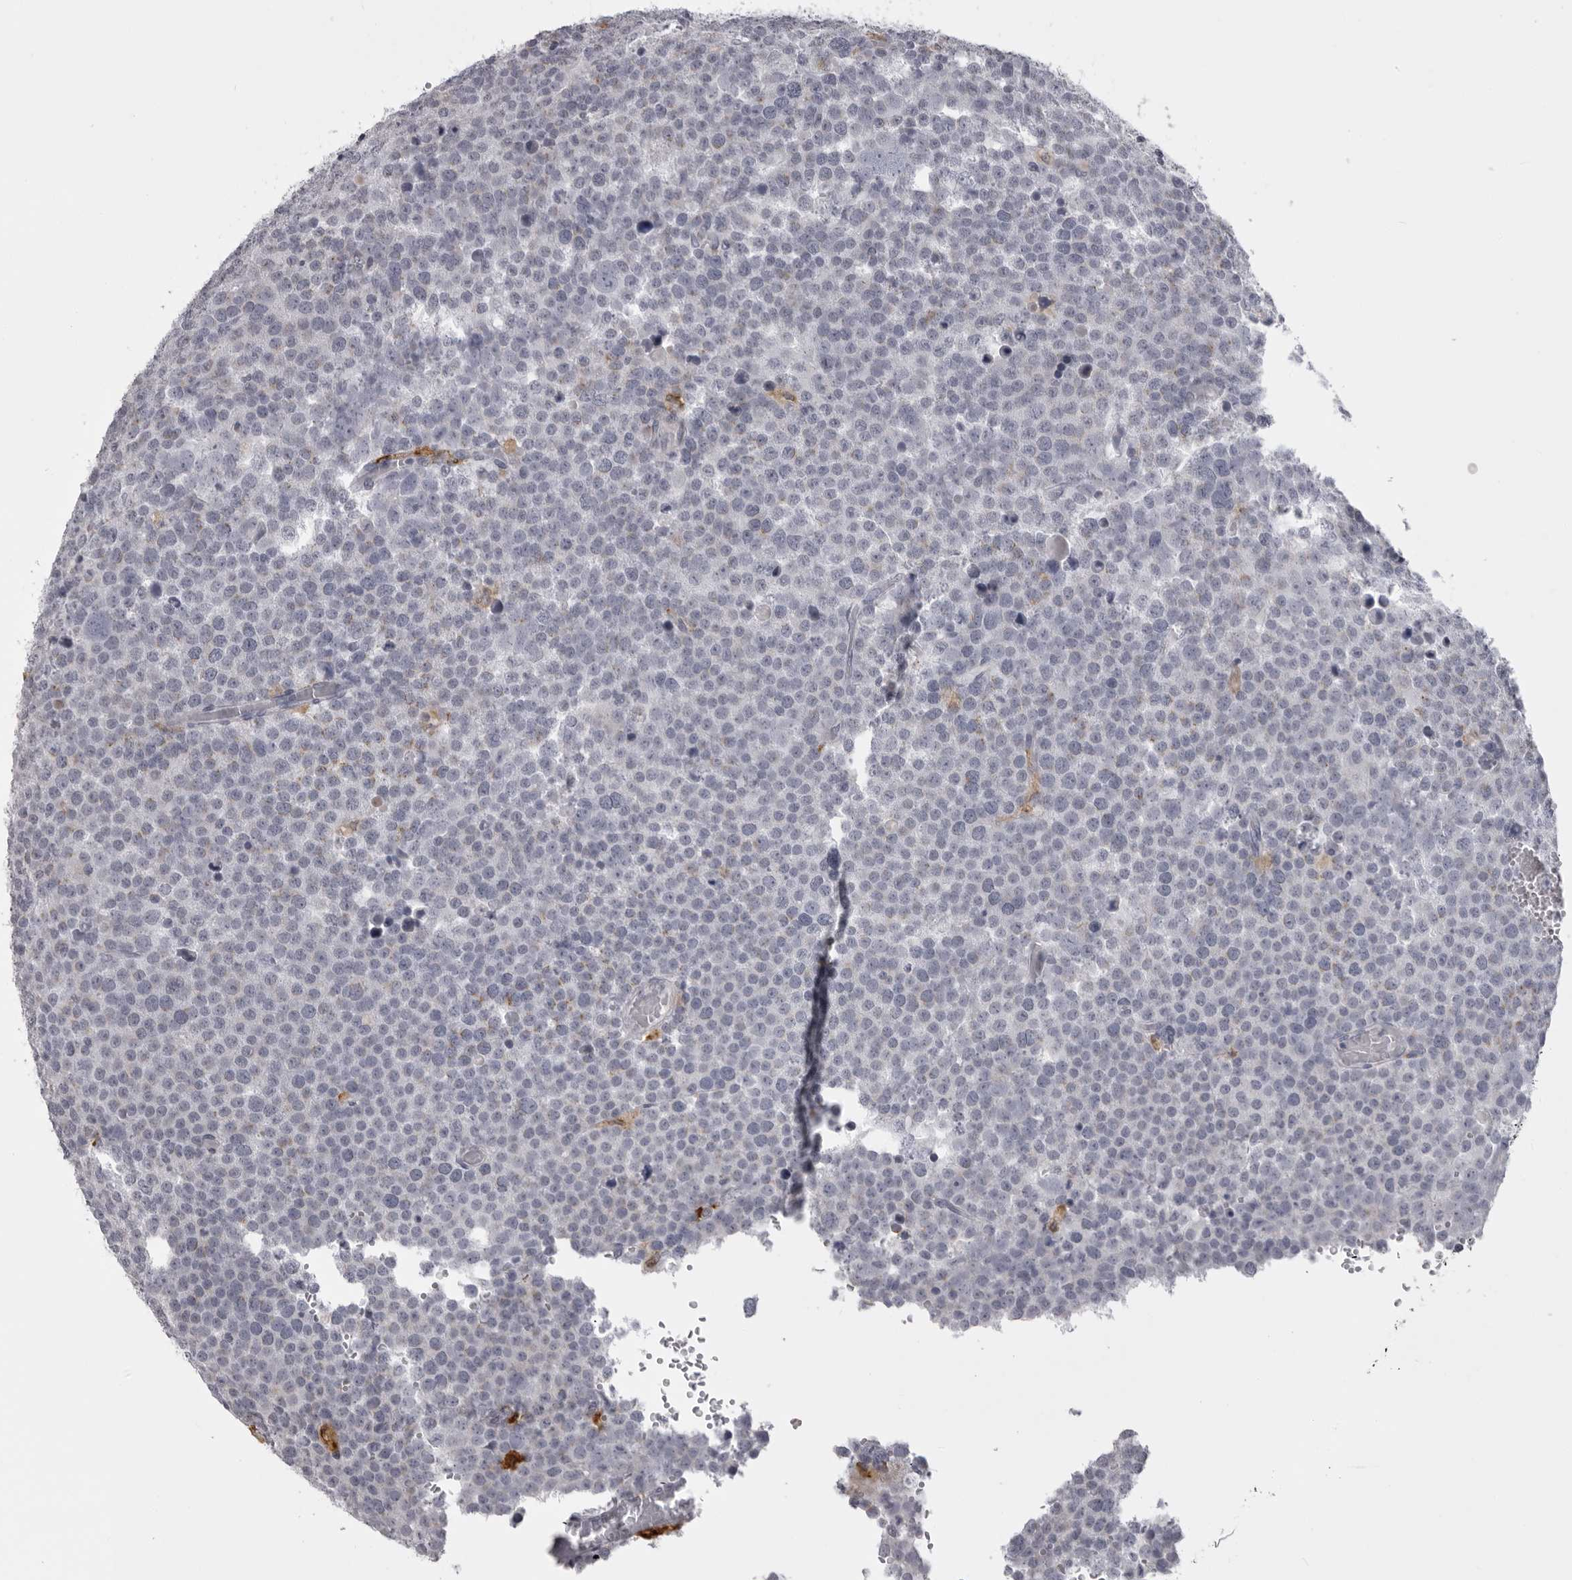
{"staining": {"intensity": "negative", "quantity": "none", "location": "none"}, "tissue": "testis cancer", "cell_type": "Tumor cells", "image_type": "cancer", "snomed": [{"axis": "morphology", "description": "Seminoma, NOS"}, {"axis": "topography", "description": "Testis"}], "caption": "Immunohistochemistry image of human testis seminoma stained for a protein (brown), which exhibits no positivity in tumor cells.", "gene": "NCEH1", "patient": {"sex": "male", "age": 71}}